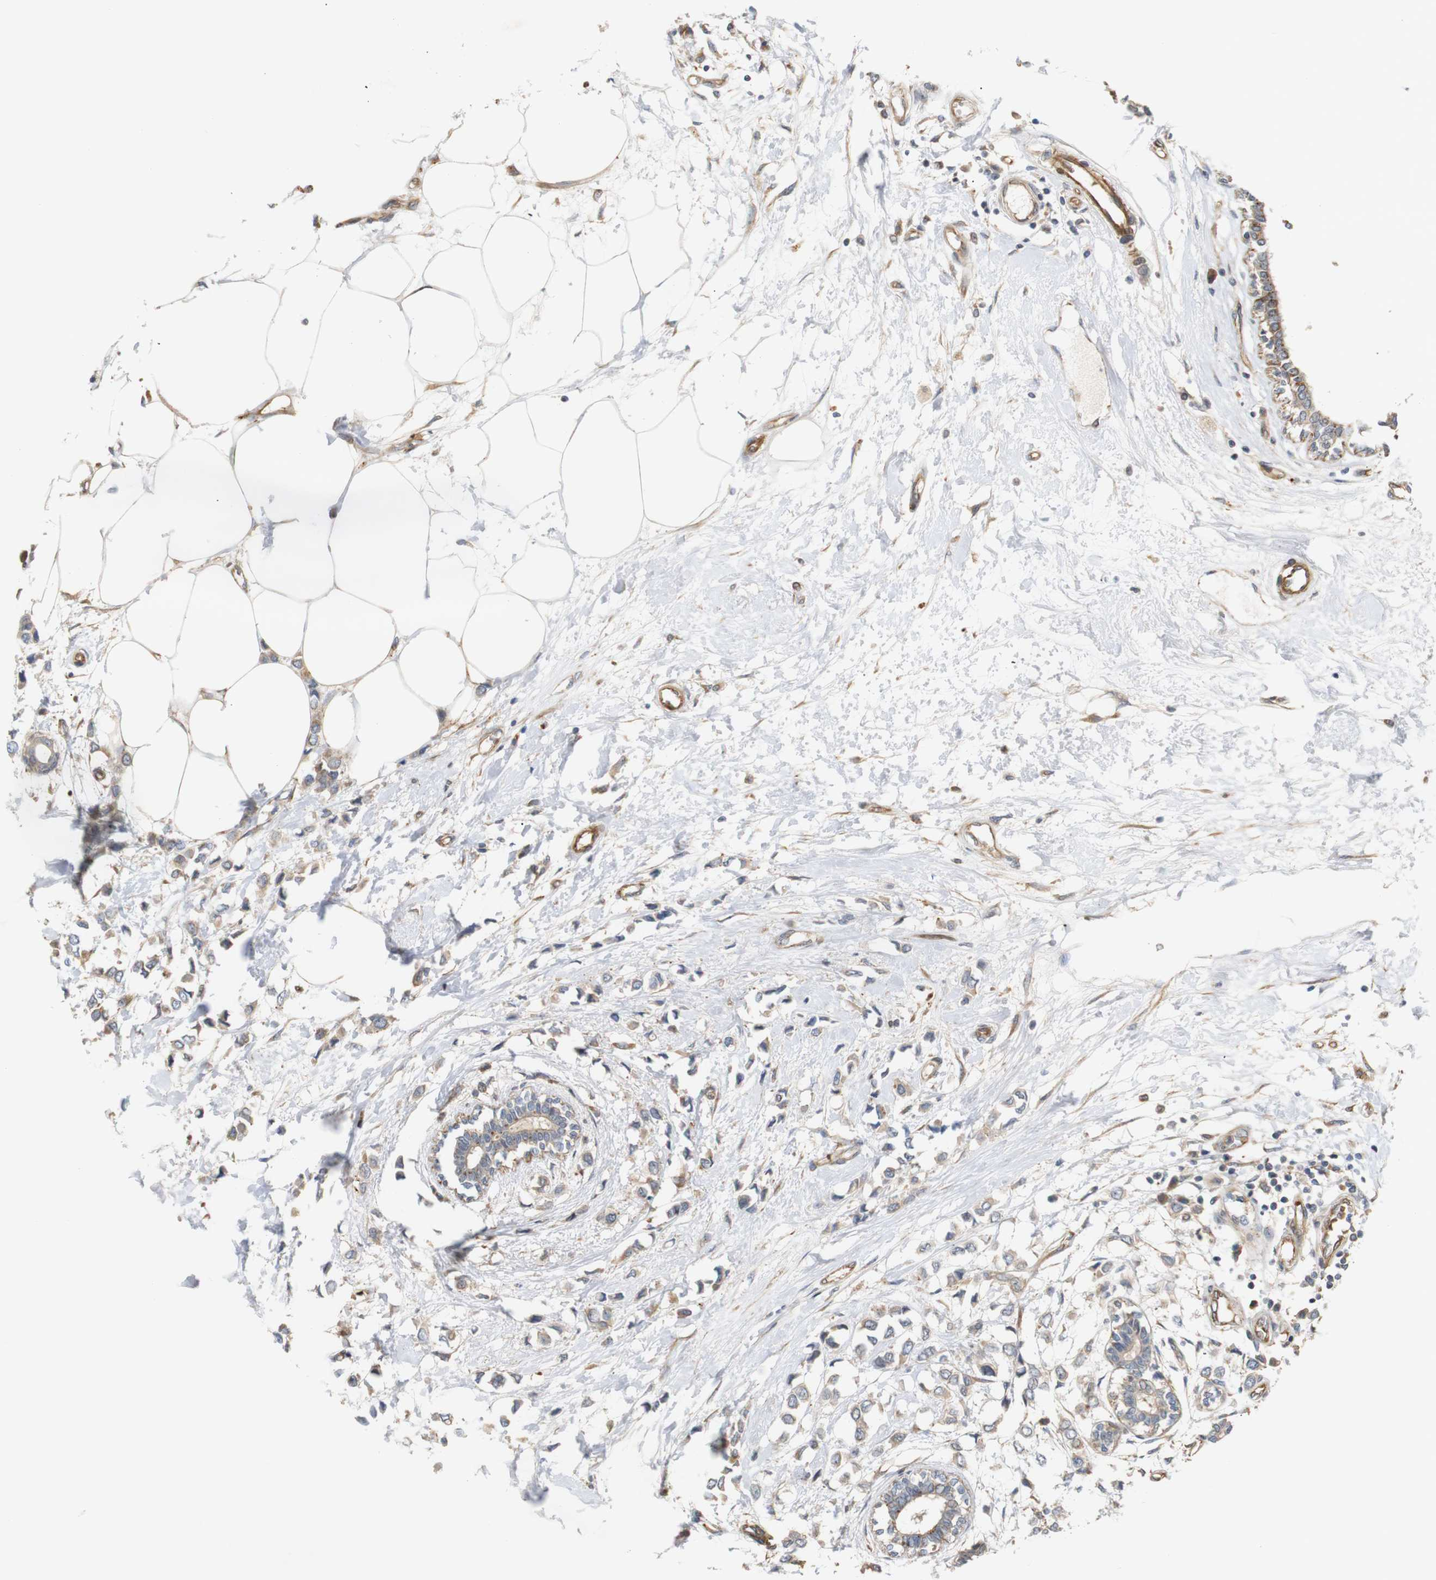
{"staining": {"intensity": "weak", "quantity": ">75%", "location": "cytoplasmic/membranous"}, "tissue": "breast cancer", "cell_type": "Tumor cells", "image_type": "cancer", "snomed": [{"axis": "morphology", "description": "Lobular carcinoma"}, {"axis": "topography", "description": "Breast"}], "caption": "The image displays immunohistochemical staining of lobular carcinoma (breast). There is weak cytoplasmic/membranous expression is identified in about >75% of tumor cells.", "gene": "RPTOR", "patient": {"sex": "female", "age": 51}}